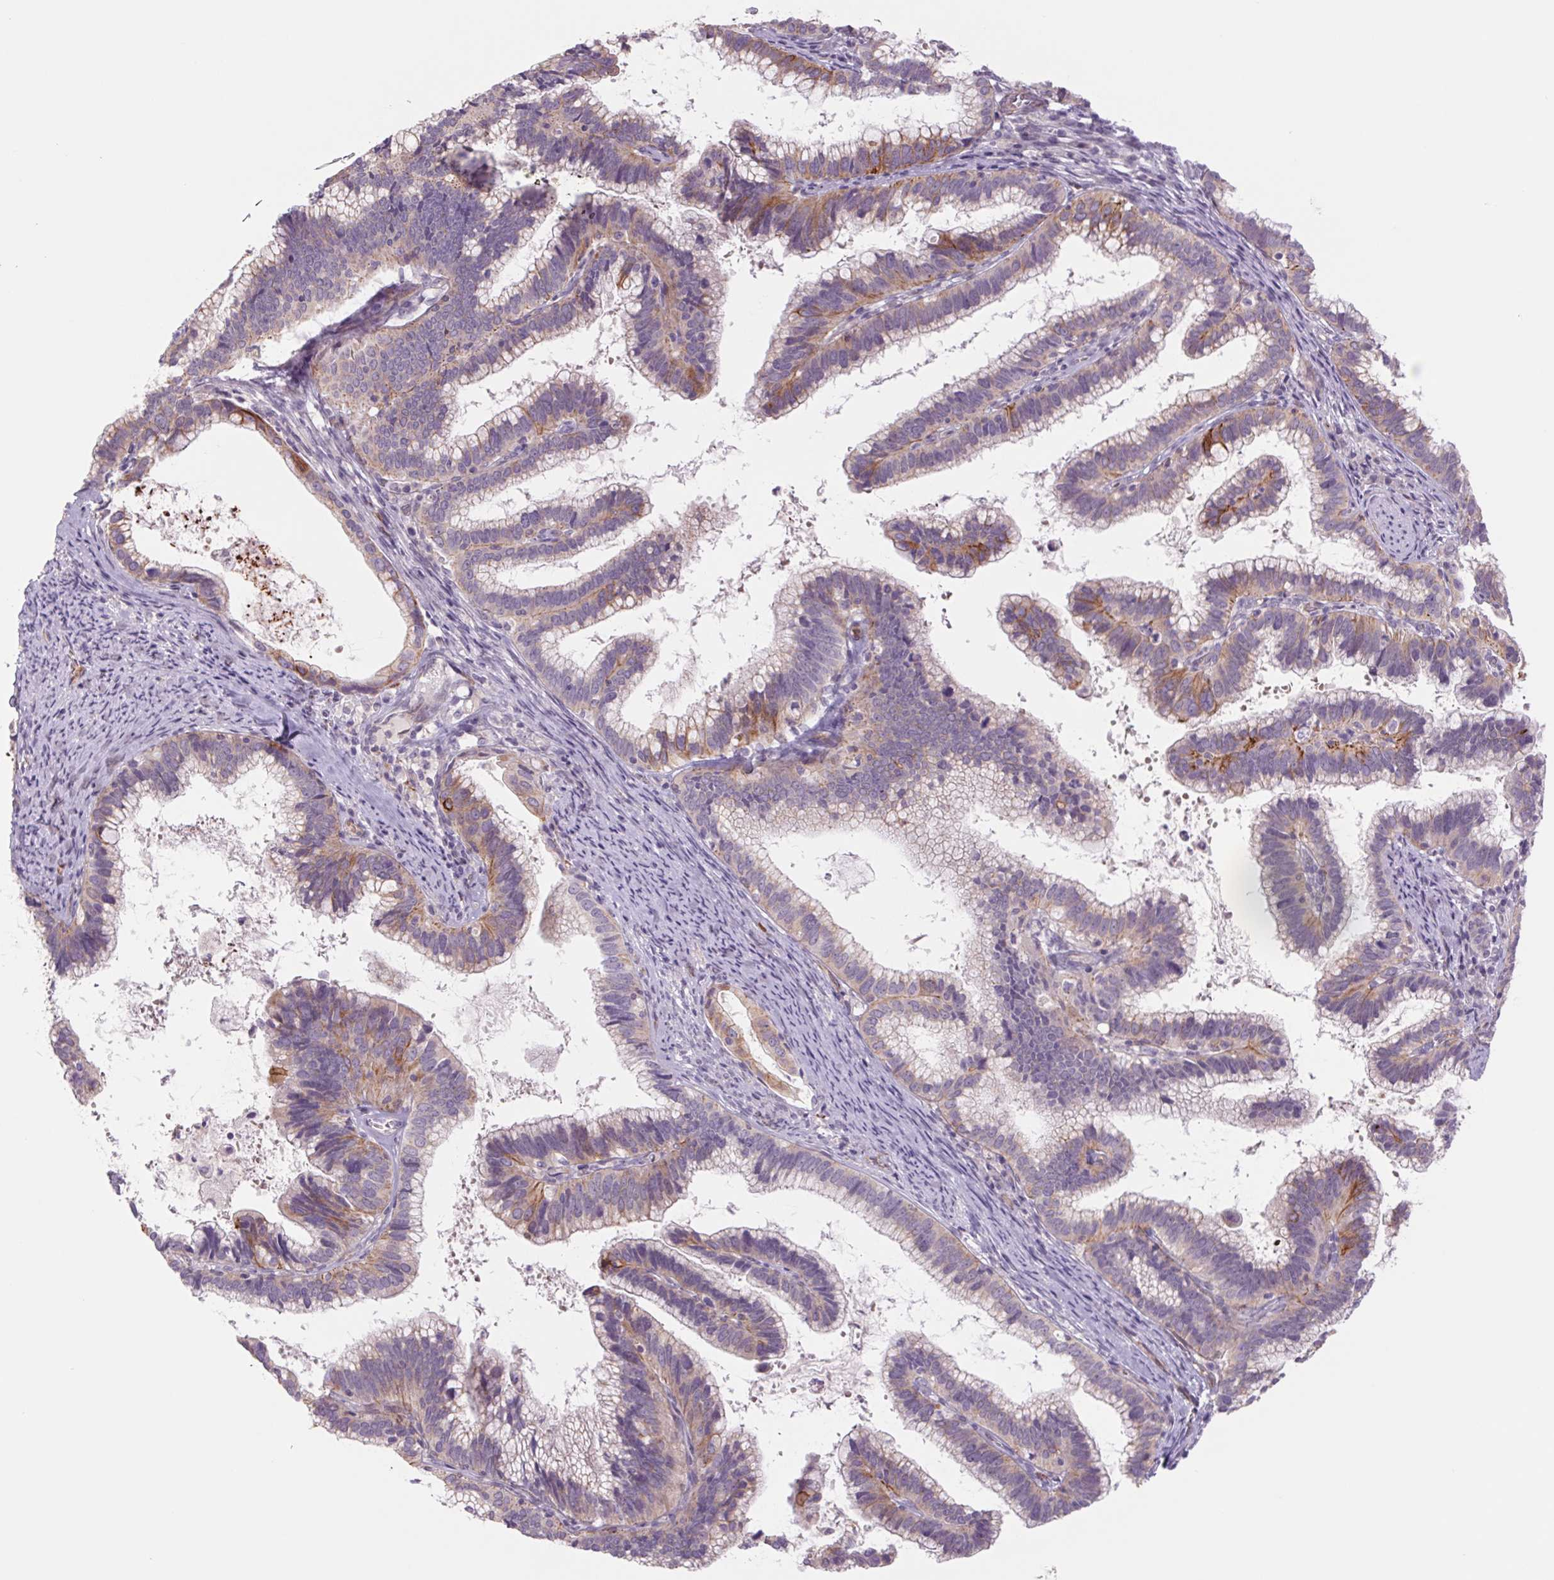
{"staining": {"intensity": "weak", "quantity": "<25%", "location": "cytoplasmic/membranous"}, "tissue": "cervical cancer", "cell_type": "Tumor cells", "image_type": "cancer", "snomed": [{"axis": "morphology", "description": "Adenocarcinoma, NOS"}, {"axis": "topography", "description": "Cervix"}], "caption": "The immunohistochemistry (IHC) micrograph has no significant staining in tumor cells of cervical cancer tissue.", "gene": "MS4A13", "patient": {"sex": "female", "age": 61}}